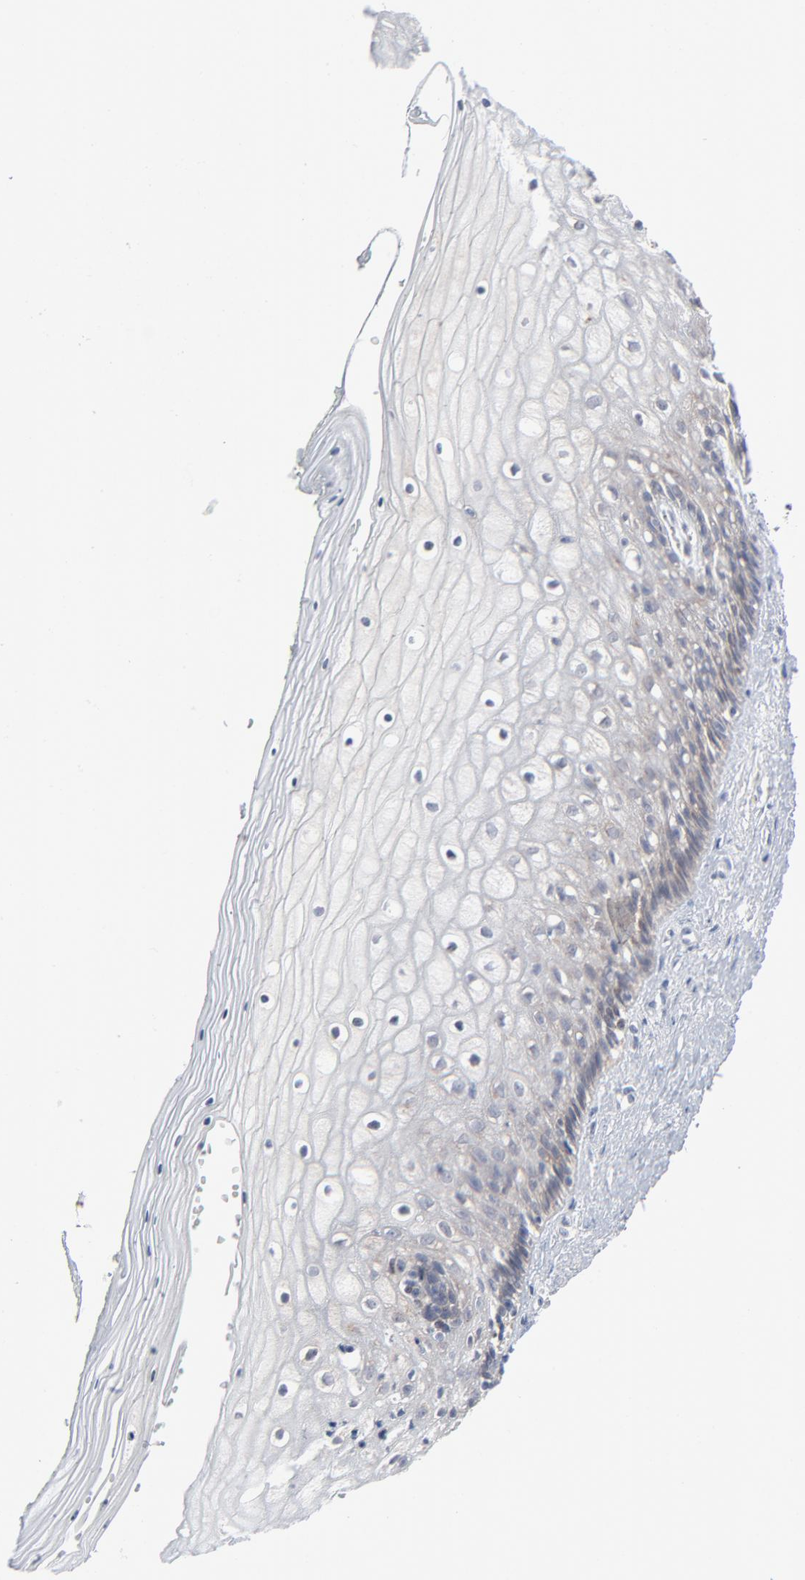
{"staining": {"intensity": "weak", "quantity": "<25%", "location": "cytoplasmic/membranous"}, "tissue": "vagina", "cell_type": "Squamous epithelial cells", "image_type": "normal", "snomed": [{"axis": "morphology", "description": "Normal tissue, NOS"}, {"axis": "topography", "description": "Vagina"}], "caption": "Immunohistochemistry (IHC) histopathology image of benign vagina stained for a protein (brown), which displays no positivity in squamous epithelial cells.", "gene": "KDSR", "patient": {"sex": "female", "age": 46}}